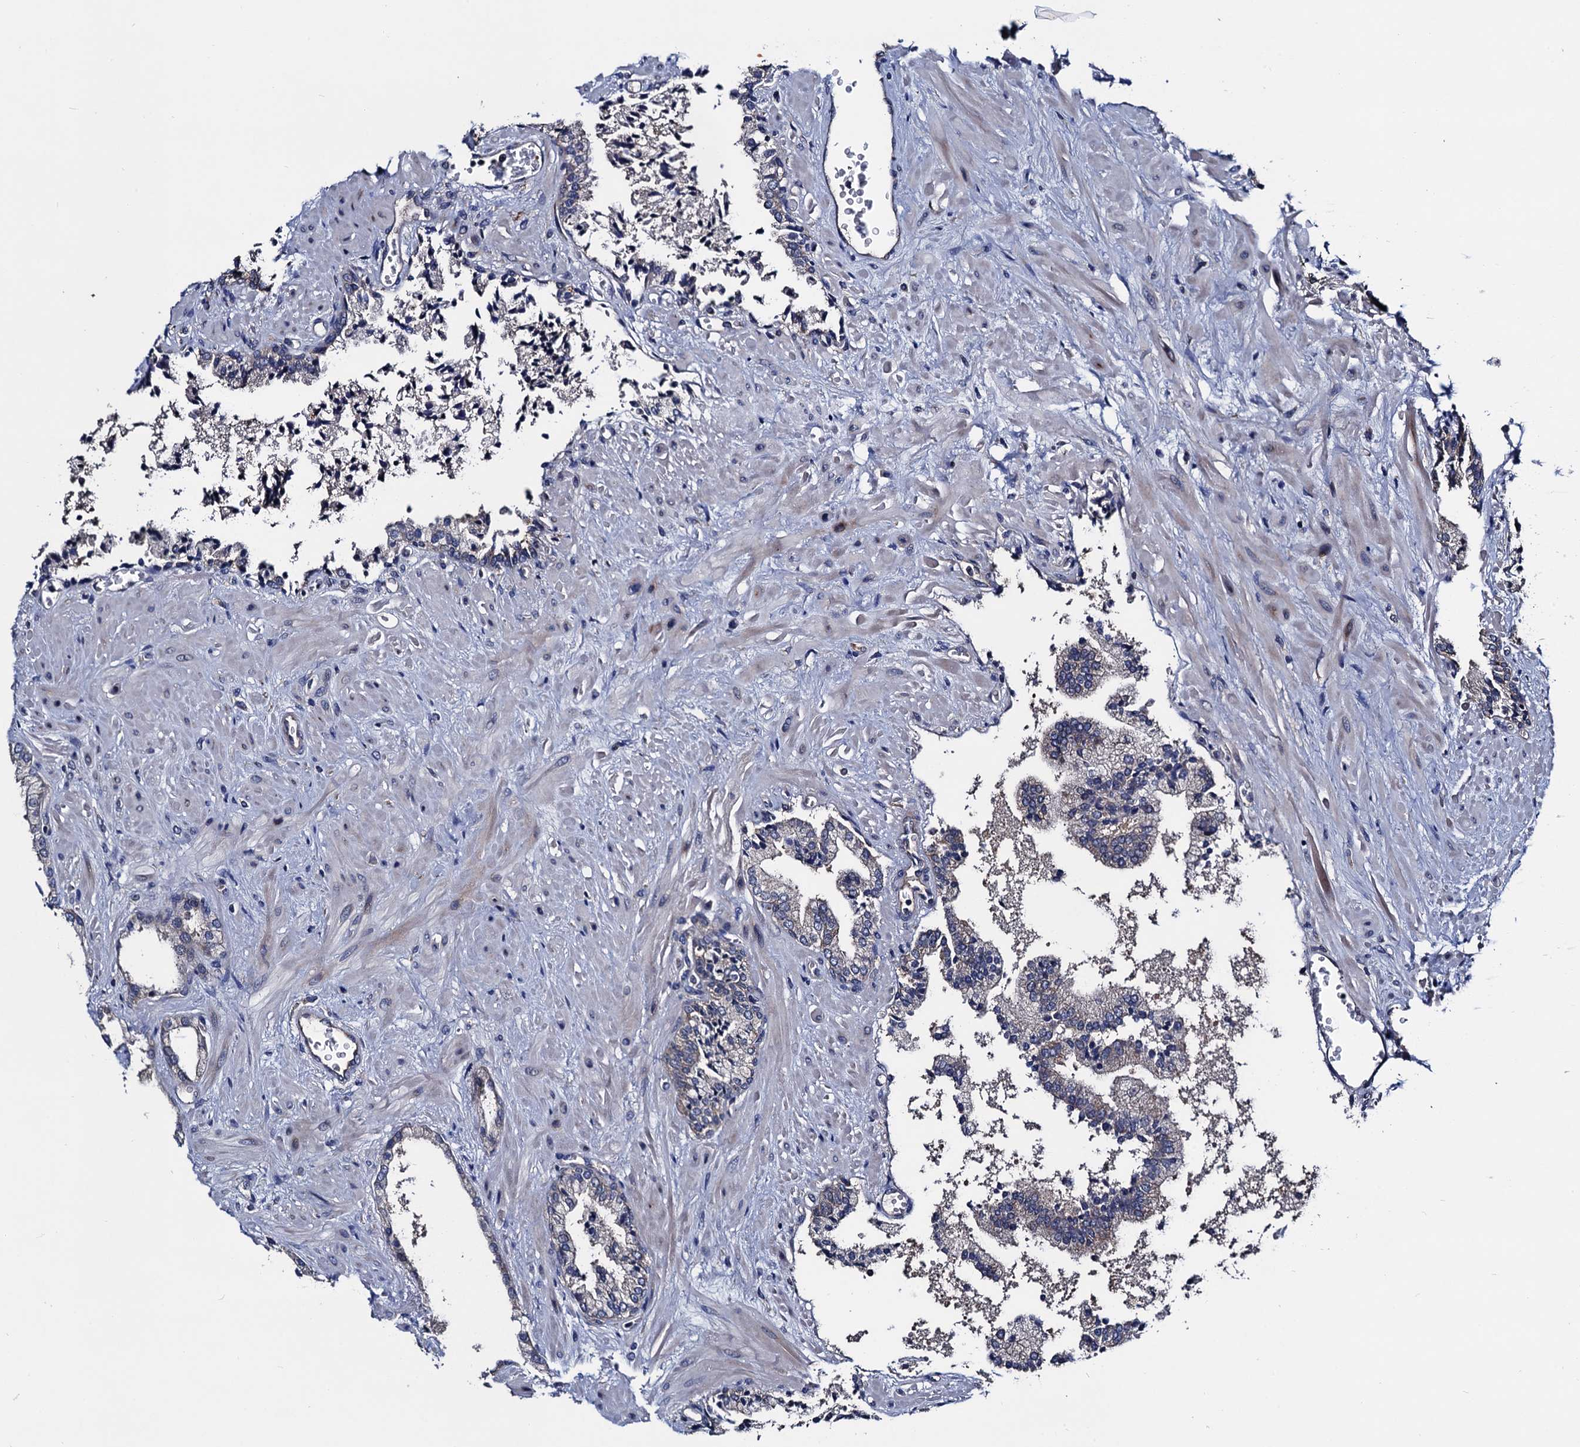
{"staining": {"intensity": "negative", "quantity": "none", "location": "none"}, "tissue": "prostate cancer", "cell_type": "Tumor cells", "image_type": "cancer", "snomed": [{"axis": "morphology", "description": "Adenocarcinoma, High grade"}, {"axis": "topography", "description": "Prostate"}], "caption": "High magnification brightfield microscopy of high-grade adenocarcinoma (prostate) stained with DAB (brown) and counterstained with hematoxylin (blue): tumor cells show no significant expression.", "gene": "TRMT112", "patient": {"sex": "male", "age": 71}}